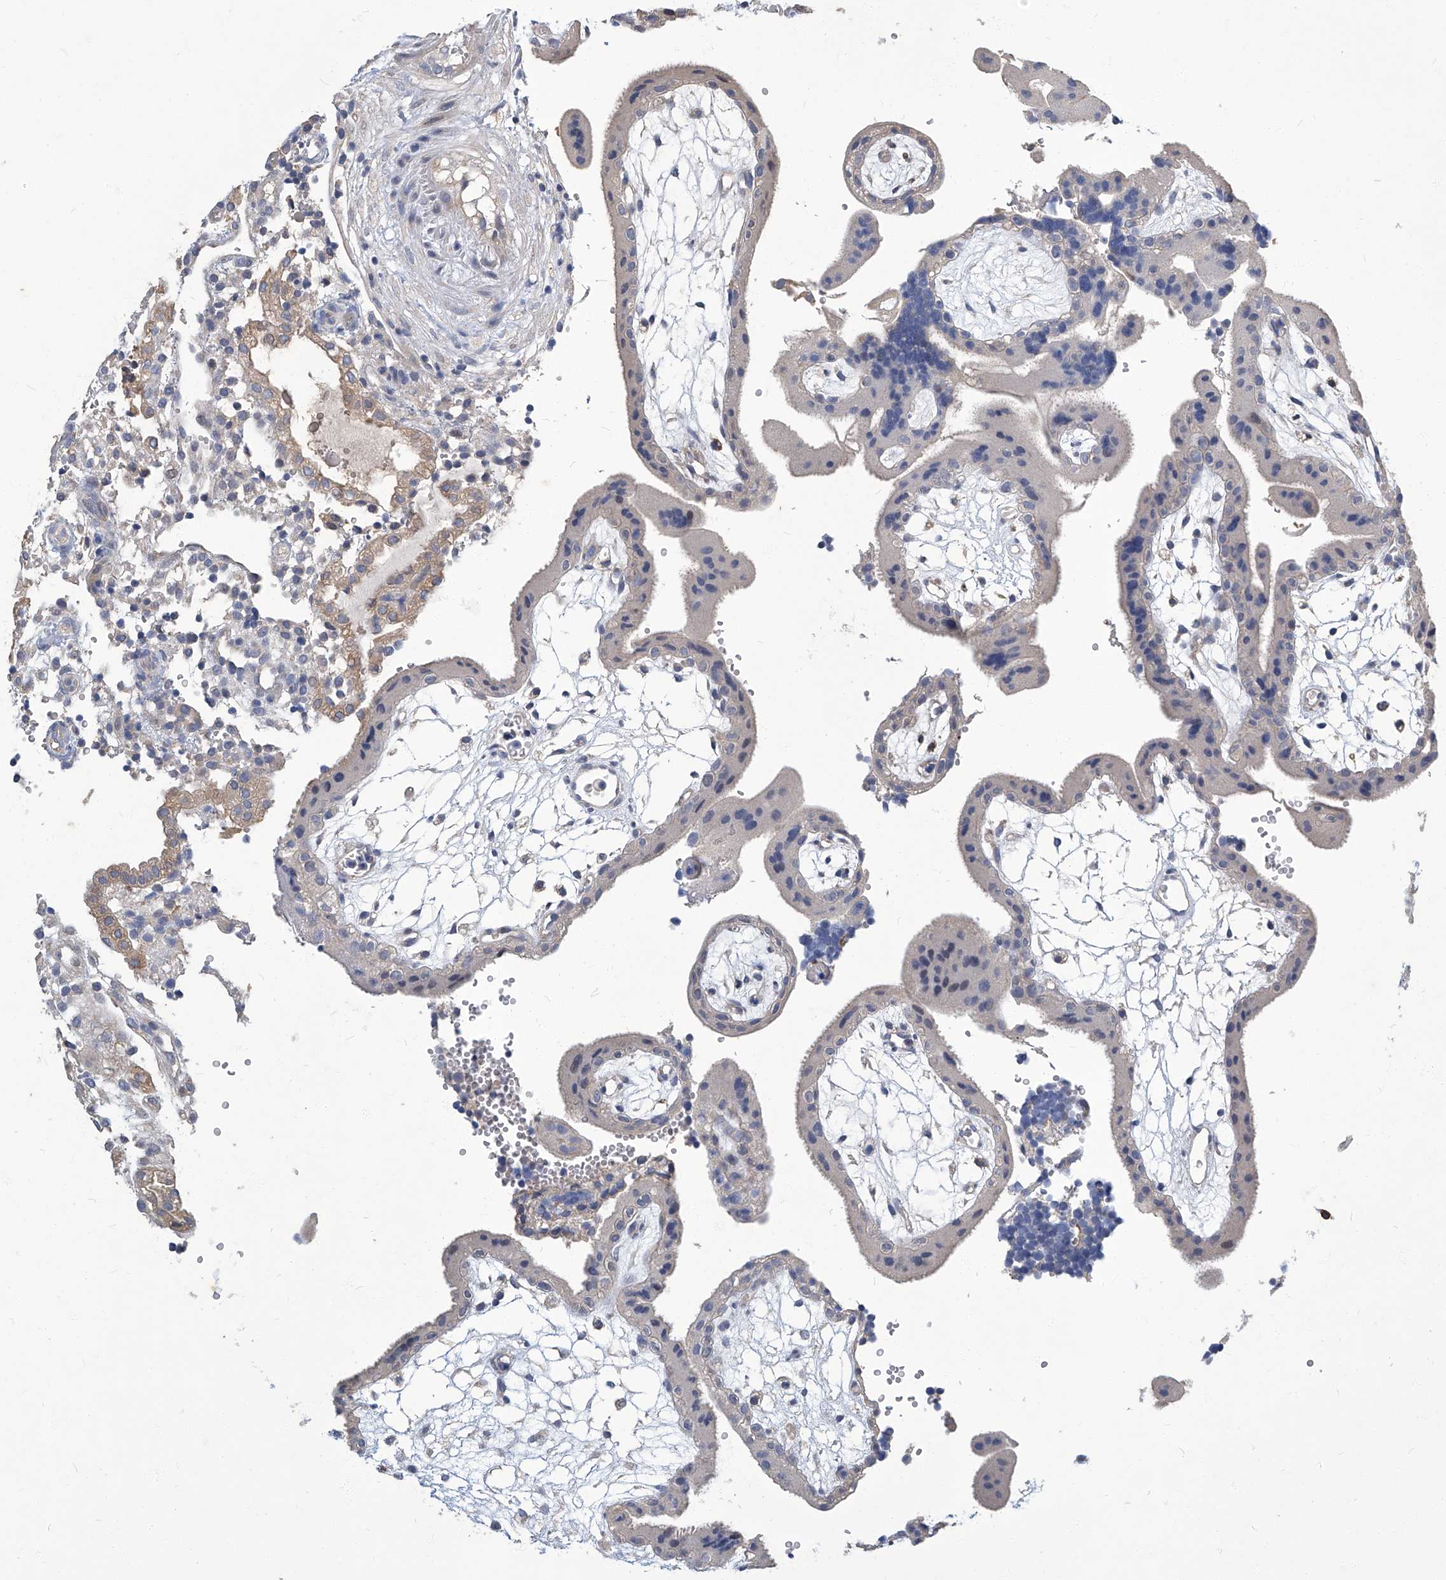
{"staining": {"intensity": "weak", "quantity": "<25%", "location": "cytoplasmic/membranous"}, "tissue": "placenta", "cell_type": "Trophoblastic cells", "image_type": "normal", "snomed": [{"axis": "morphology", "description": "Normal tissue, NOS"}, {"axis": "topography", "description": "Placenta"}], "caption": "Human placenta stained for a protein using IHC reveals no staining in trophoblastic cells.", "gene": "TGFBR1", "patient": {"sex": "female", "age": 18}}